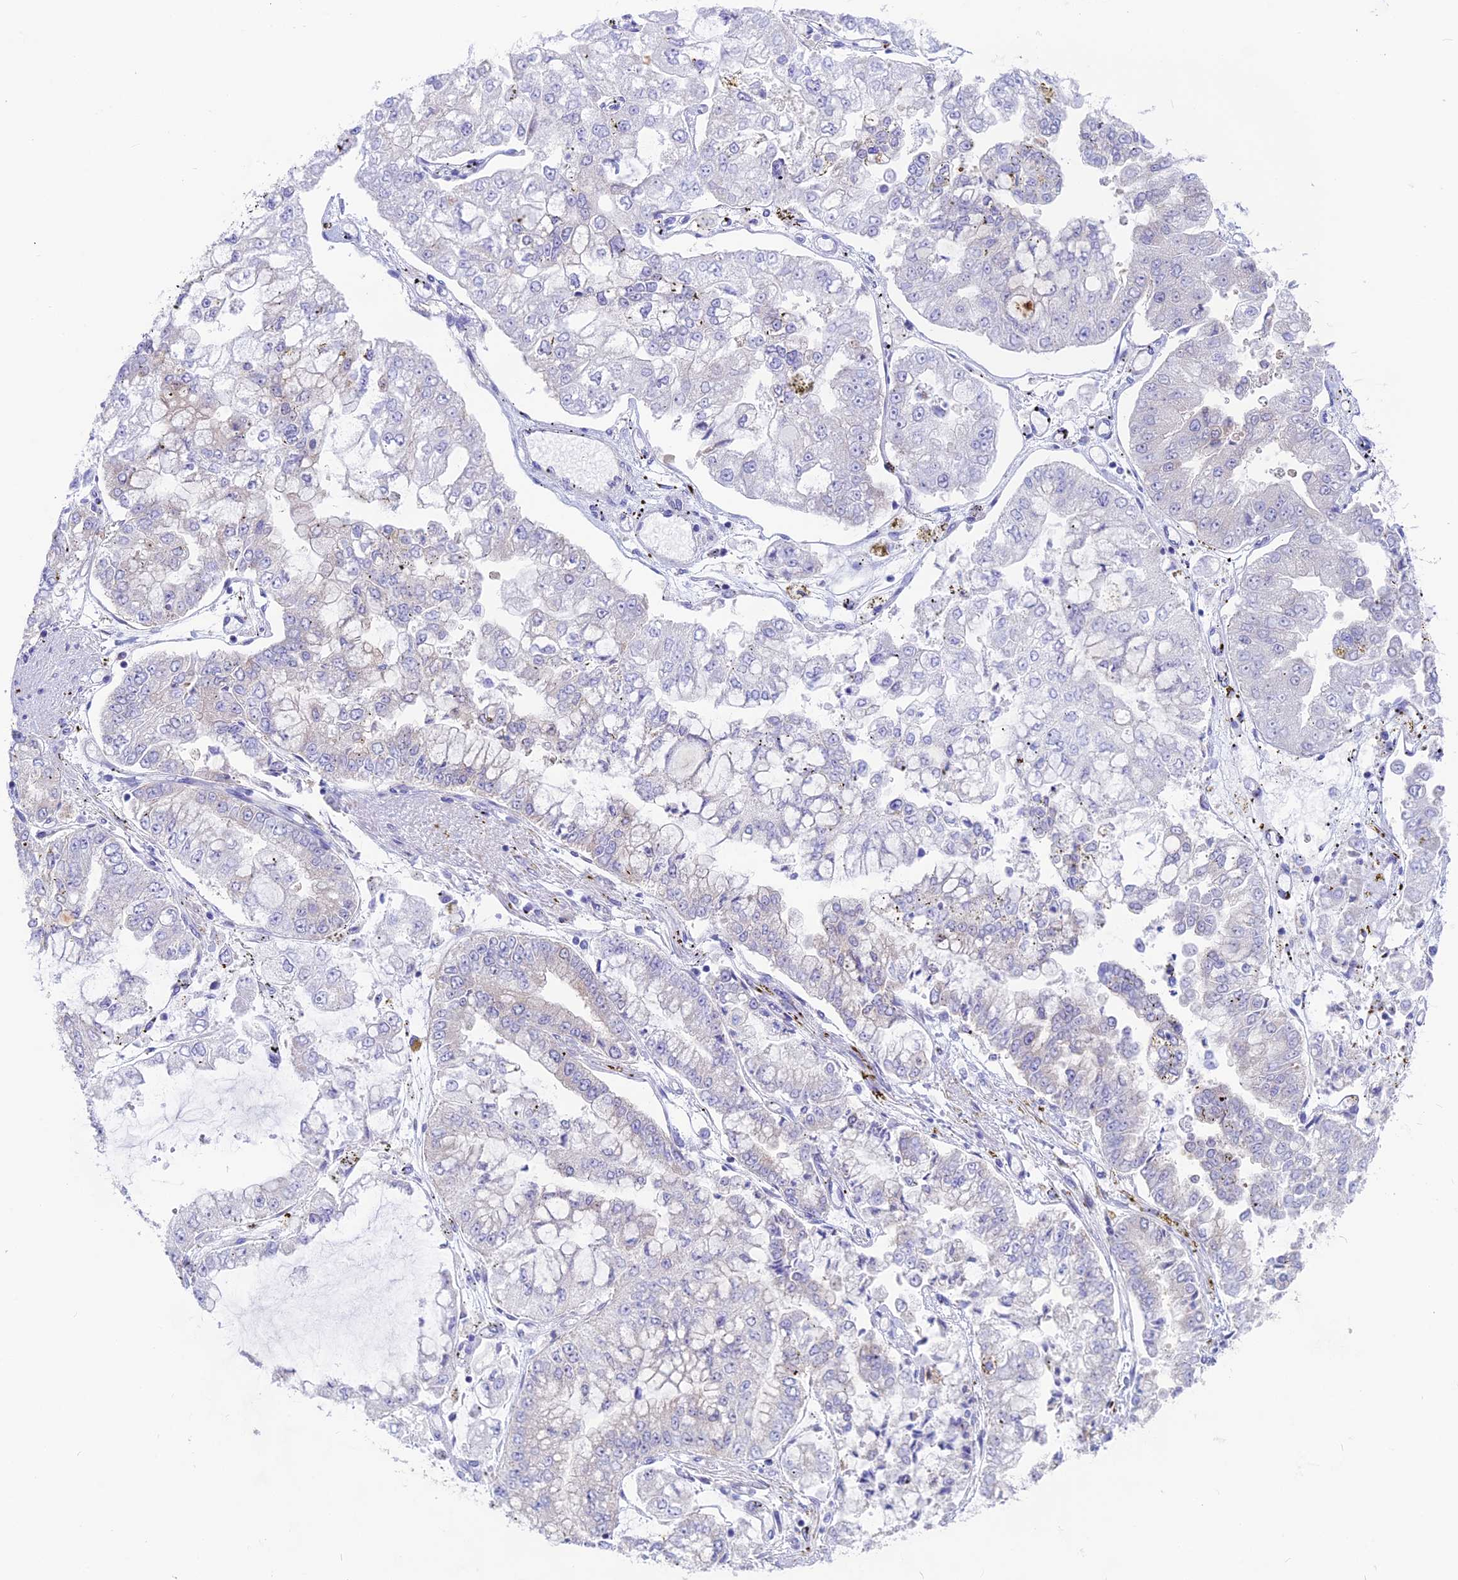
{"staining": {"intensity": "negative", "quantity": "none", "location": "none"}, "tissue": "stomach cancer", "cell_type": "Tumor cells", "image_type": "cancer", "snomed": [{"axis": "morphology", "description": "Adenocarcinoma, NOS"}, {"axis": "topography", "description": "Stomach"}], "caption": "The photomicrograph shows no staining of tumor cells in stomach adenocarcinoma.", "gene": "LZTFL1", "patient": {"sex": "male", "age": 76}}